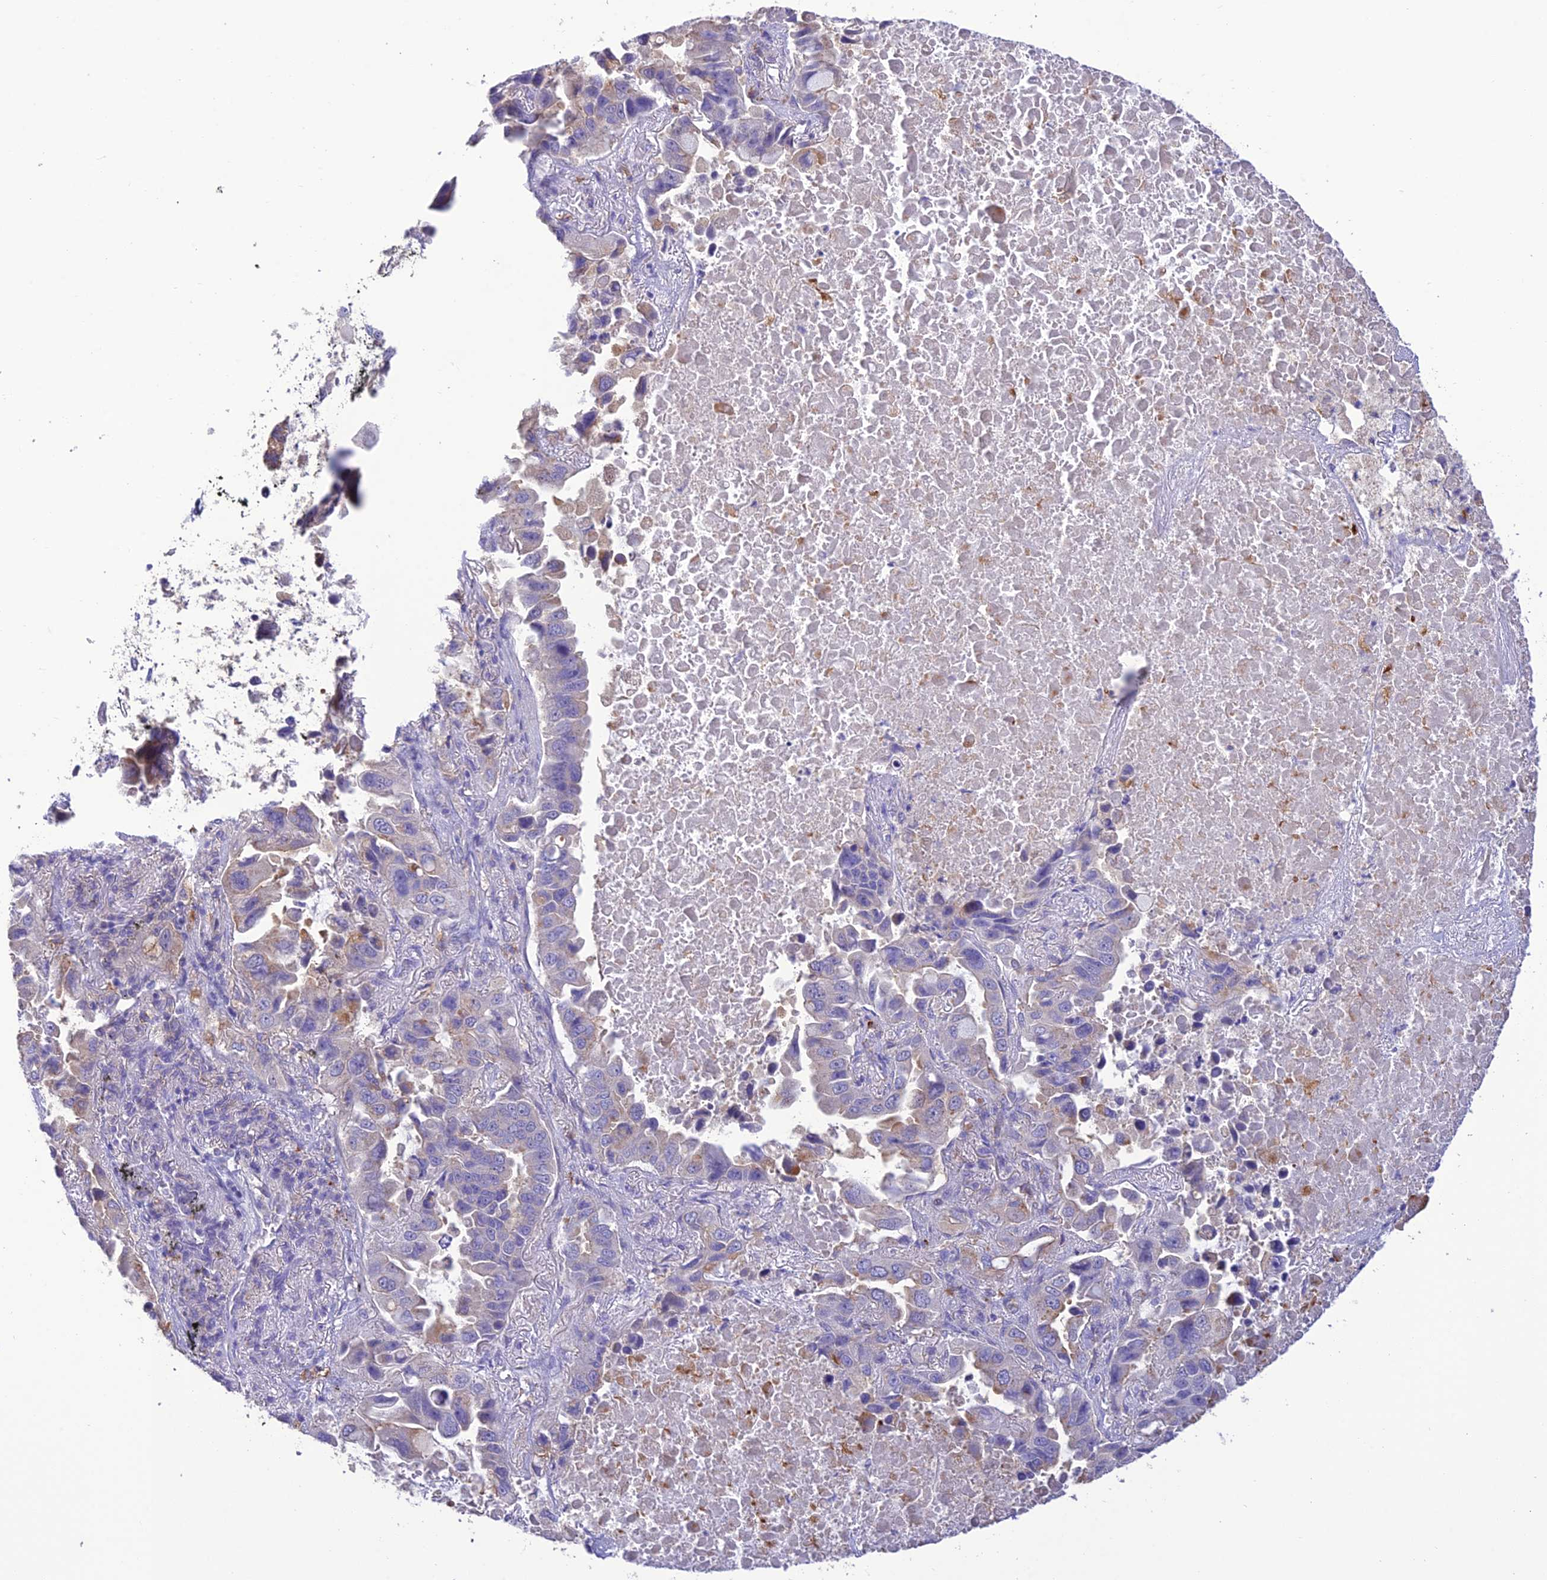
{"staining": {"intensity": "weak", "quantity": "<25%", "location": "cytoplasmic/membranous"}, "tissue": "lung cancer", "cell_type": "Tumor cells", "image_type": "cancer", "snomed": [{"axis": "morphology", "description": "Adenocarcinoma, NOS"}, {"axis": "topography", "description": "Lung"}], "caption": "High magnification brightfield microscopy of lung cancer (adenocarcinoma) stained with DAB (brown) and counterstained with hematoxylin (blue): tumor cells show no significant staining.", "gene": "SFT2D2", "patient": {"sex": "male", "age": 64}}